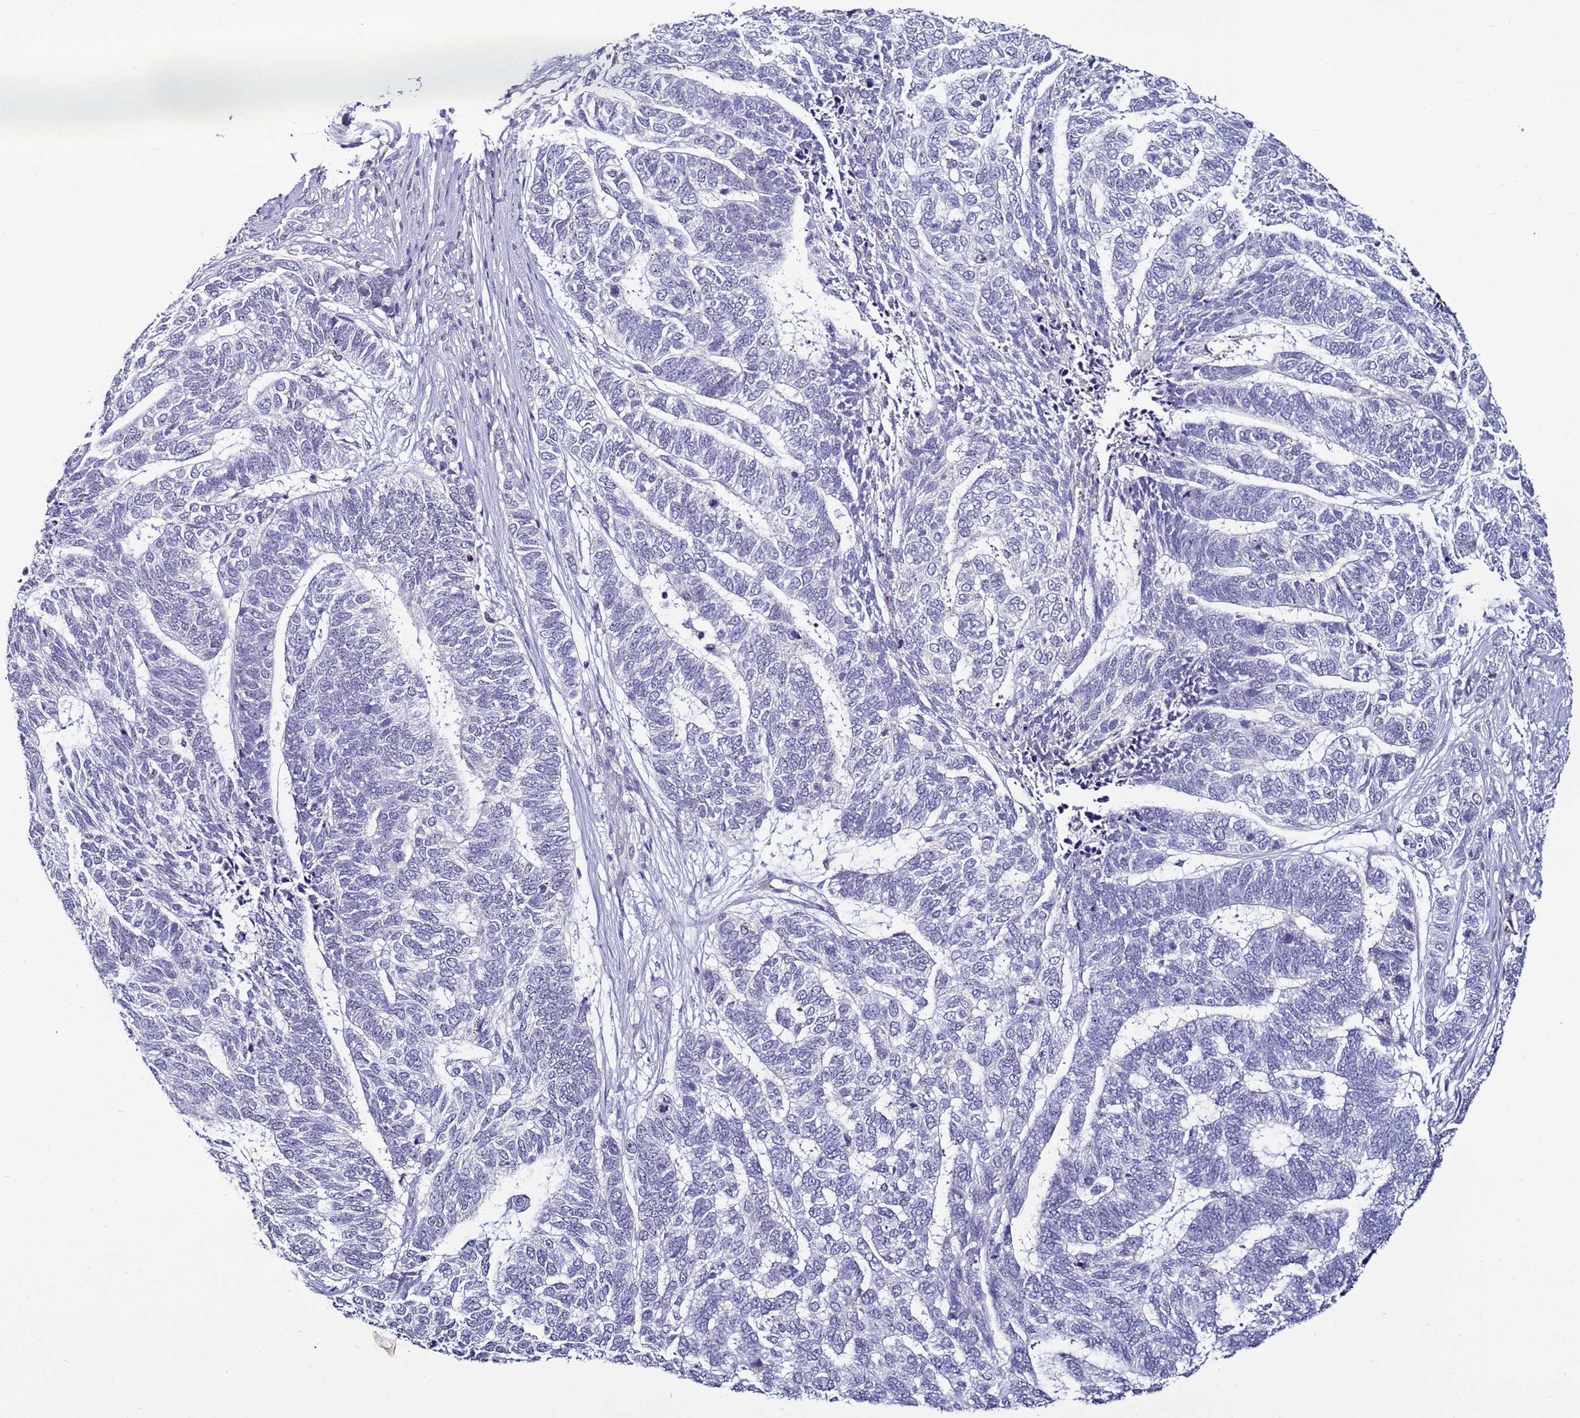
{"staining": {"intensity": "negative", "quantity": "none", "location": "none"}, "tissue": "skin cancer", "cell_type": "Tumor cells", "image_type": "cancer", "snomed": [{"axis": "morphology", "description": "Basal cell carcinoma"}, {"axis": "topography", "description": "Skin"}], "caption": "High power microscopy photomicrograph of an immunohistochemistry histopathology image of skin cancer, revealing no significant staining in tumor cells.", "gene": "PSMA7", "patient": {"sex": "female", "age": 65}}